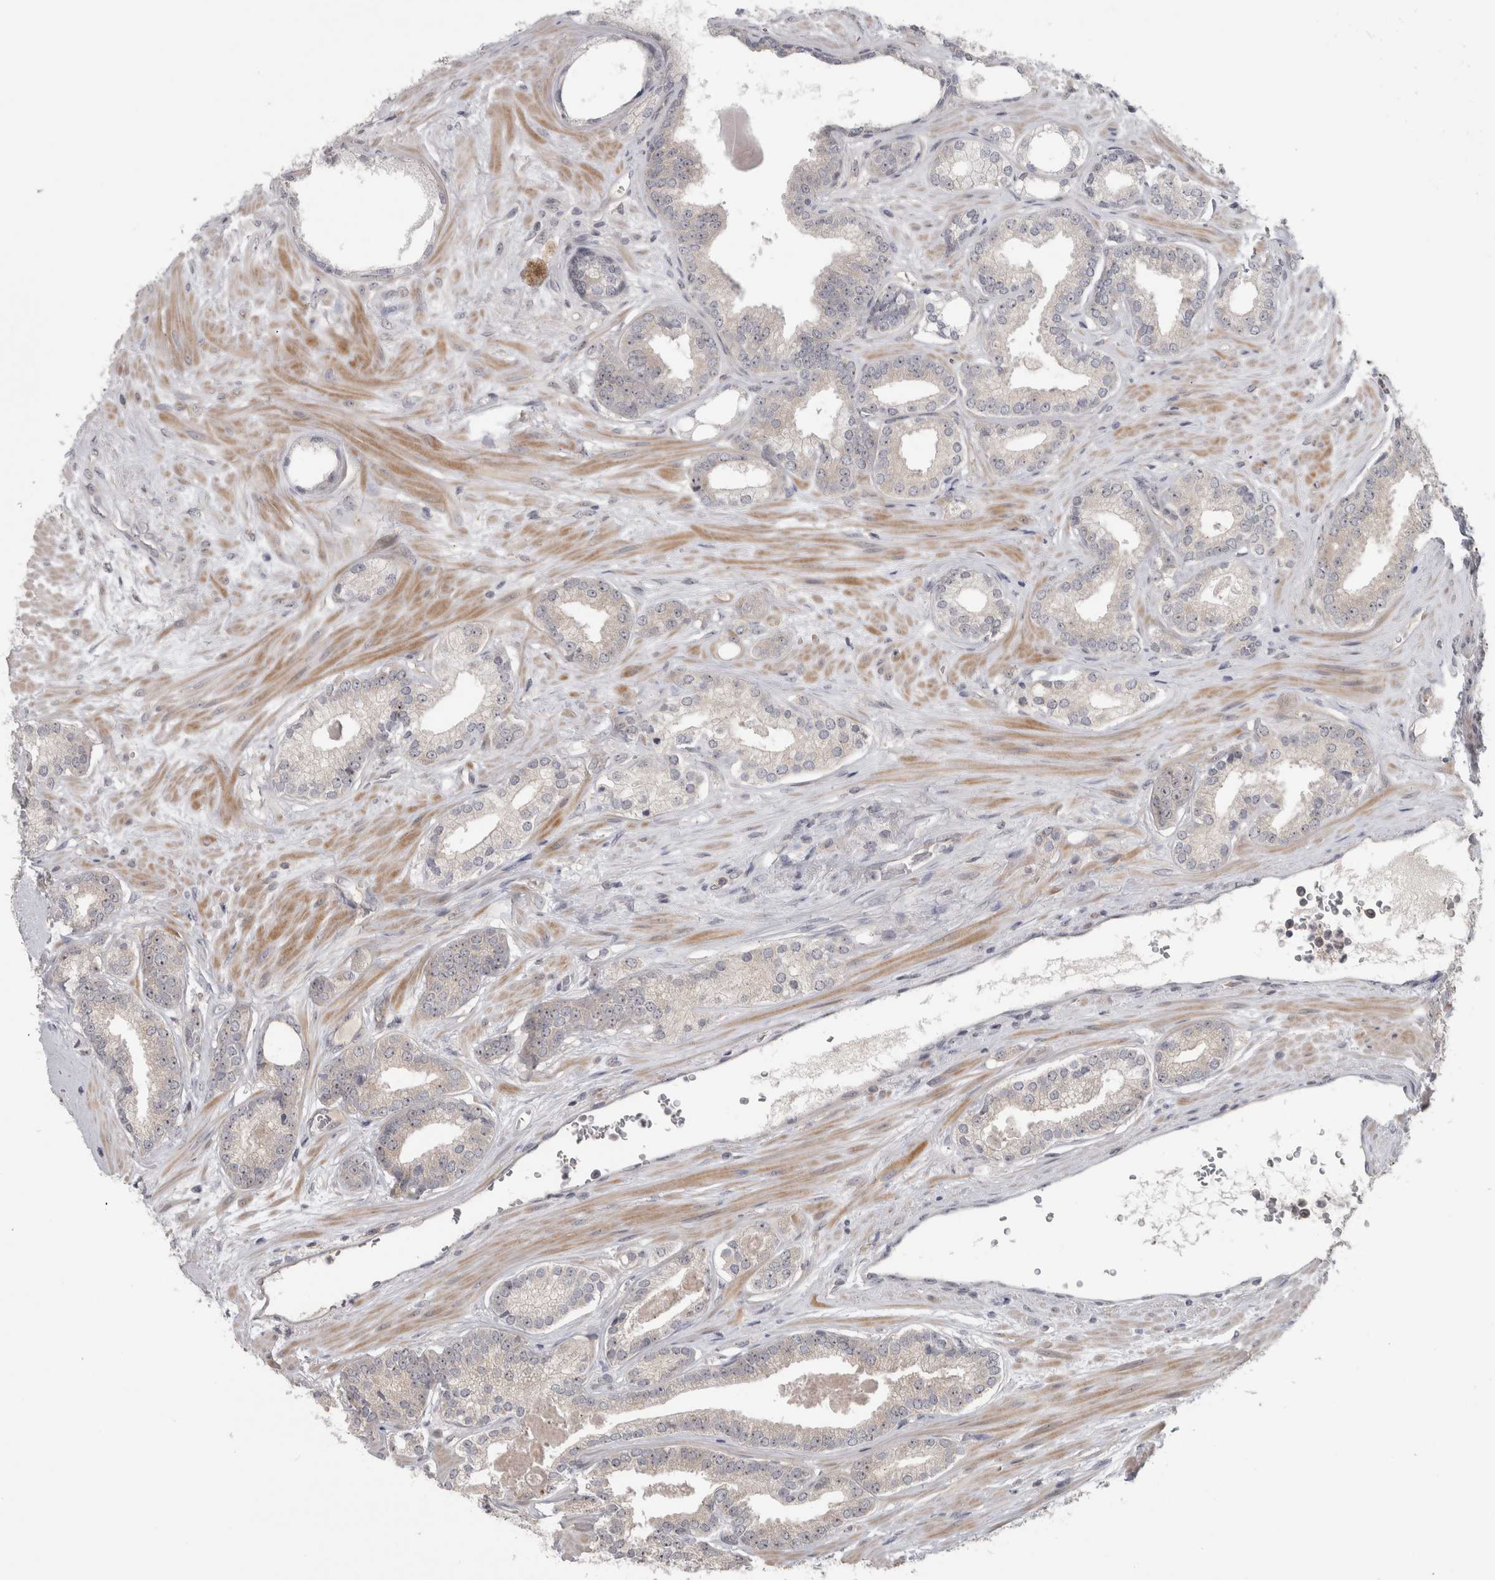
{"staining": {"intensity": "weak", "quantity": "<25%", "location": "nuclear"}, "tissue": "prostate cancer", "cell_type": "Tumor cells", "image_type": "cancer", "snomed": [{"axis": "morphology", "description": "Adenocarcinoma, Low grade"}, {"axis": "topography", "description": "Prostate"}], "caption": "Protein analysis of adenocarcinoma (low-grade) (prostate) displays no significant expression in tumor cells.", "gene": "RBM28", "patient": {"sex": "male", "age": 70}}